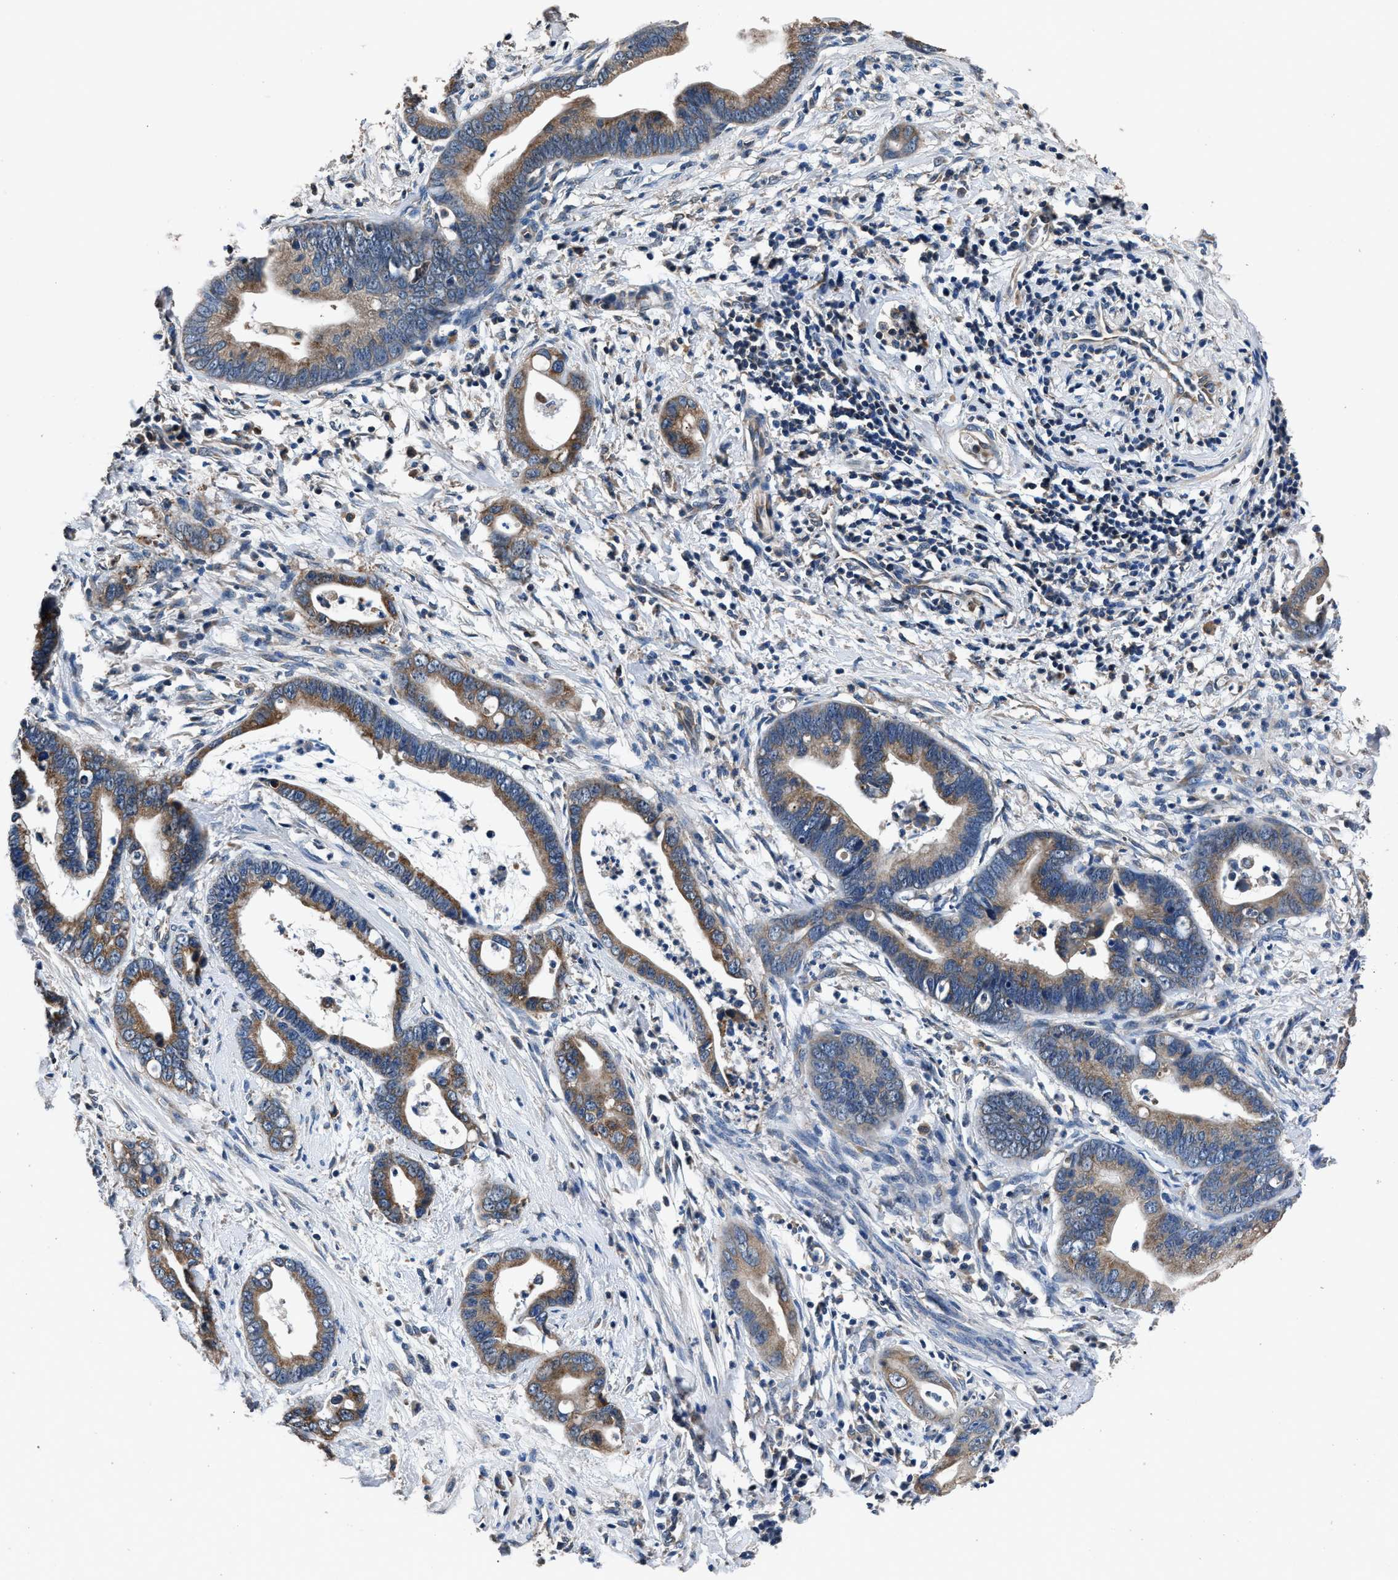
{"staining": {"intensity": "moderate", "quantity": ">75%", "location": "cytoplasmic/membranous"}, "tissue": "cervical cancer", "cell_type": "Tumor cells", "image_type": "cancer", "snomed": [{"axis": "morphology", "description": "Adenocarcinoma, NOS"}, {"axis": "topography", "description": "Cervix"}], "caption": "Immunohistochemistry (IHC) photomicrograph of cervical adenocarcinoma stained for a protein (brown), which reveals medium levels of moderate cytoplasmic/membranous positivity in about >75% of tumor cells.", "gene": "DHRS7B", "patient": {"sex": "female", "age": 44}}